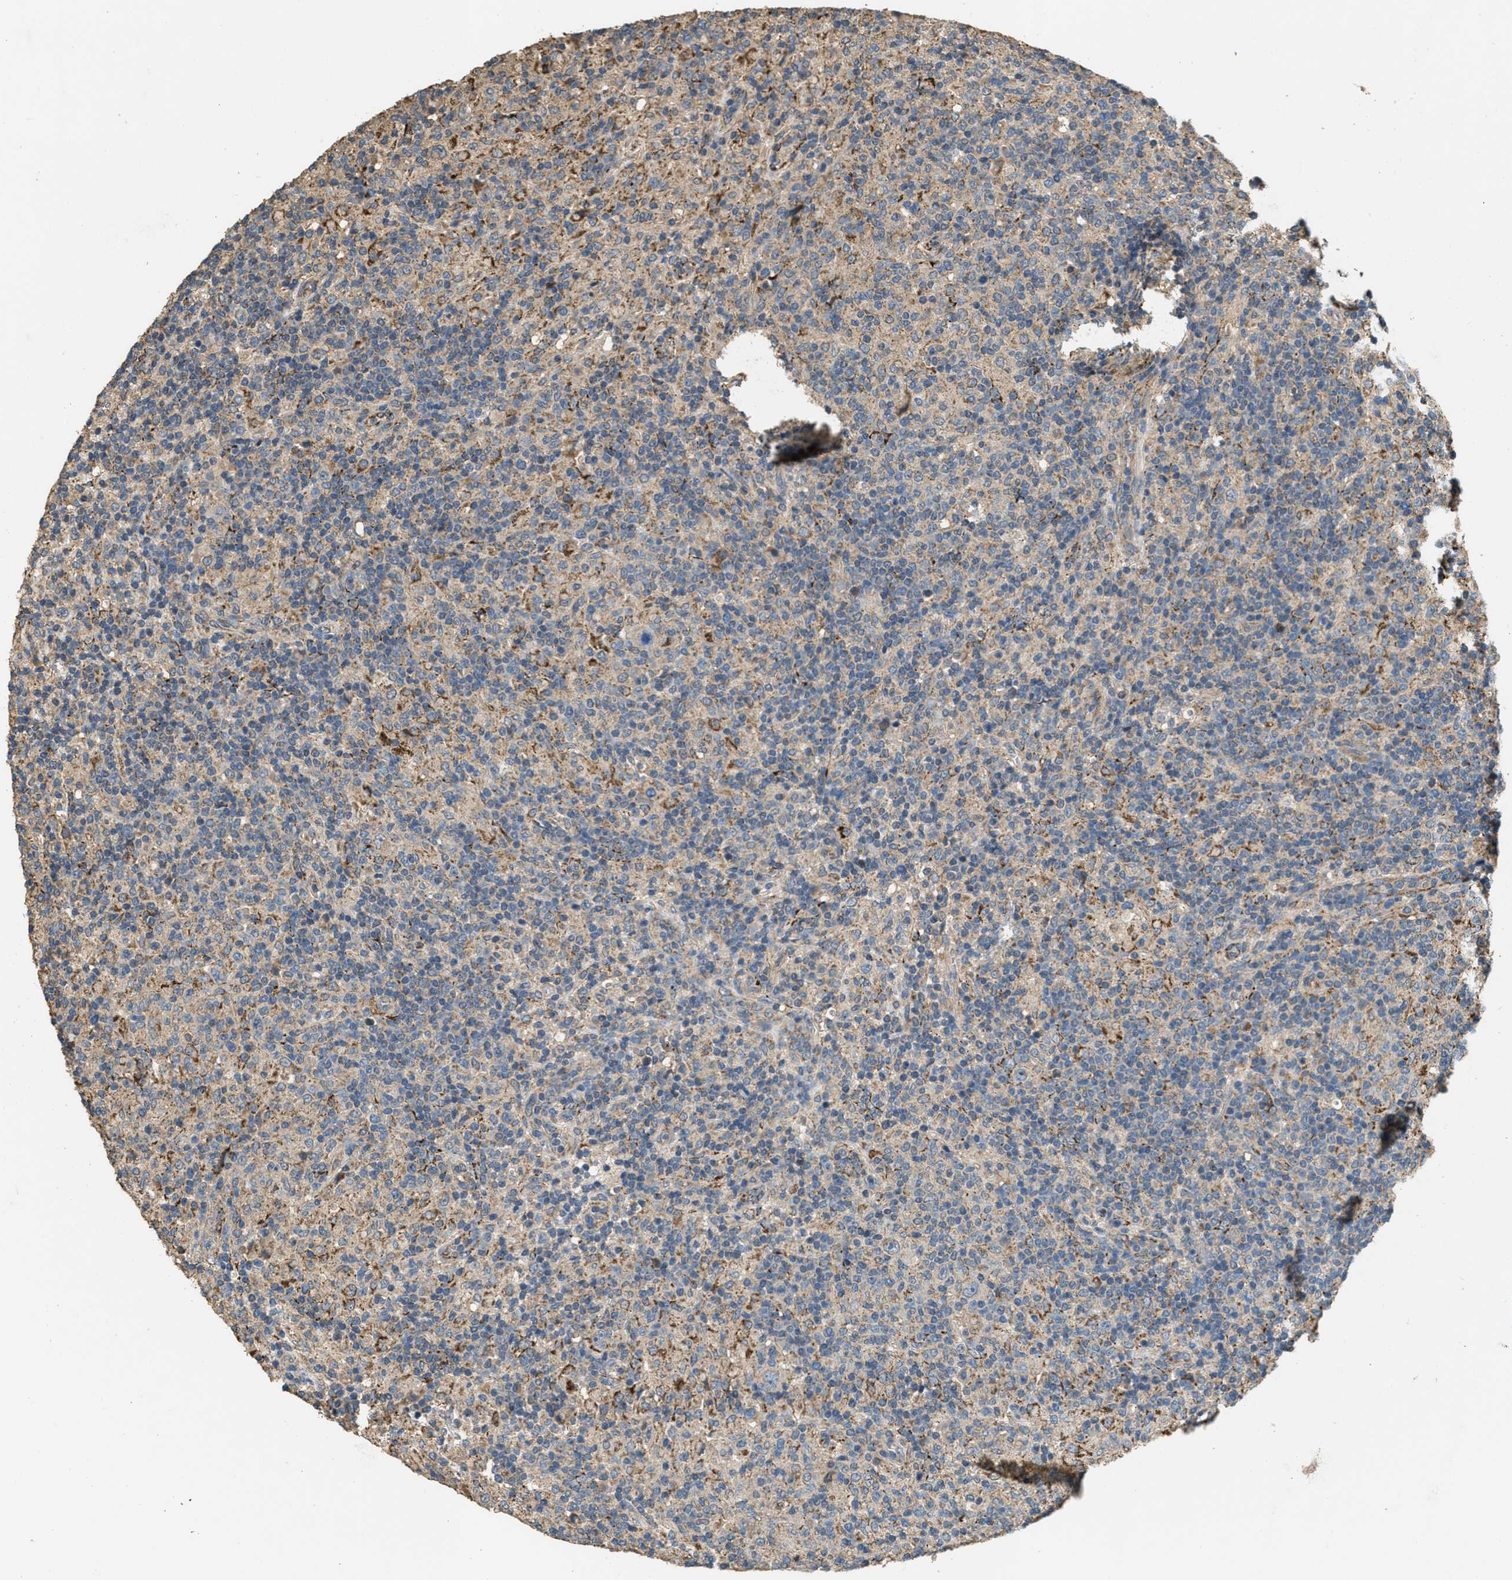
{"staining": {"intensity": "weak", "quantity": "<25%", "location": "cytoplasmic/membranous"}, "tissue": "lymphoma", "cell_type": "Tumor cells", "image_type": "cancer", "snomed": [{"axis": "morphology", "description": "Hodgkin's disease, NOS"}, {"axis": "topography", "description": "Lymph node"}], "caption": "High magnification brightfield microscopy of lymphoma stained with DAB (brown) and counterstained with hematoxylin (blue): tumor cells show no significant expression. Nuclei are stained in blue.", "gene": "THBS2", "patient": {"sex": "male", "age": 70}}